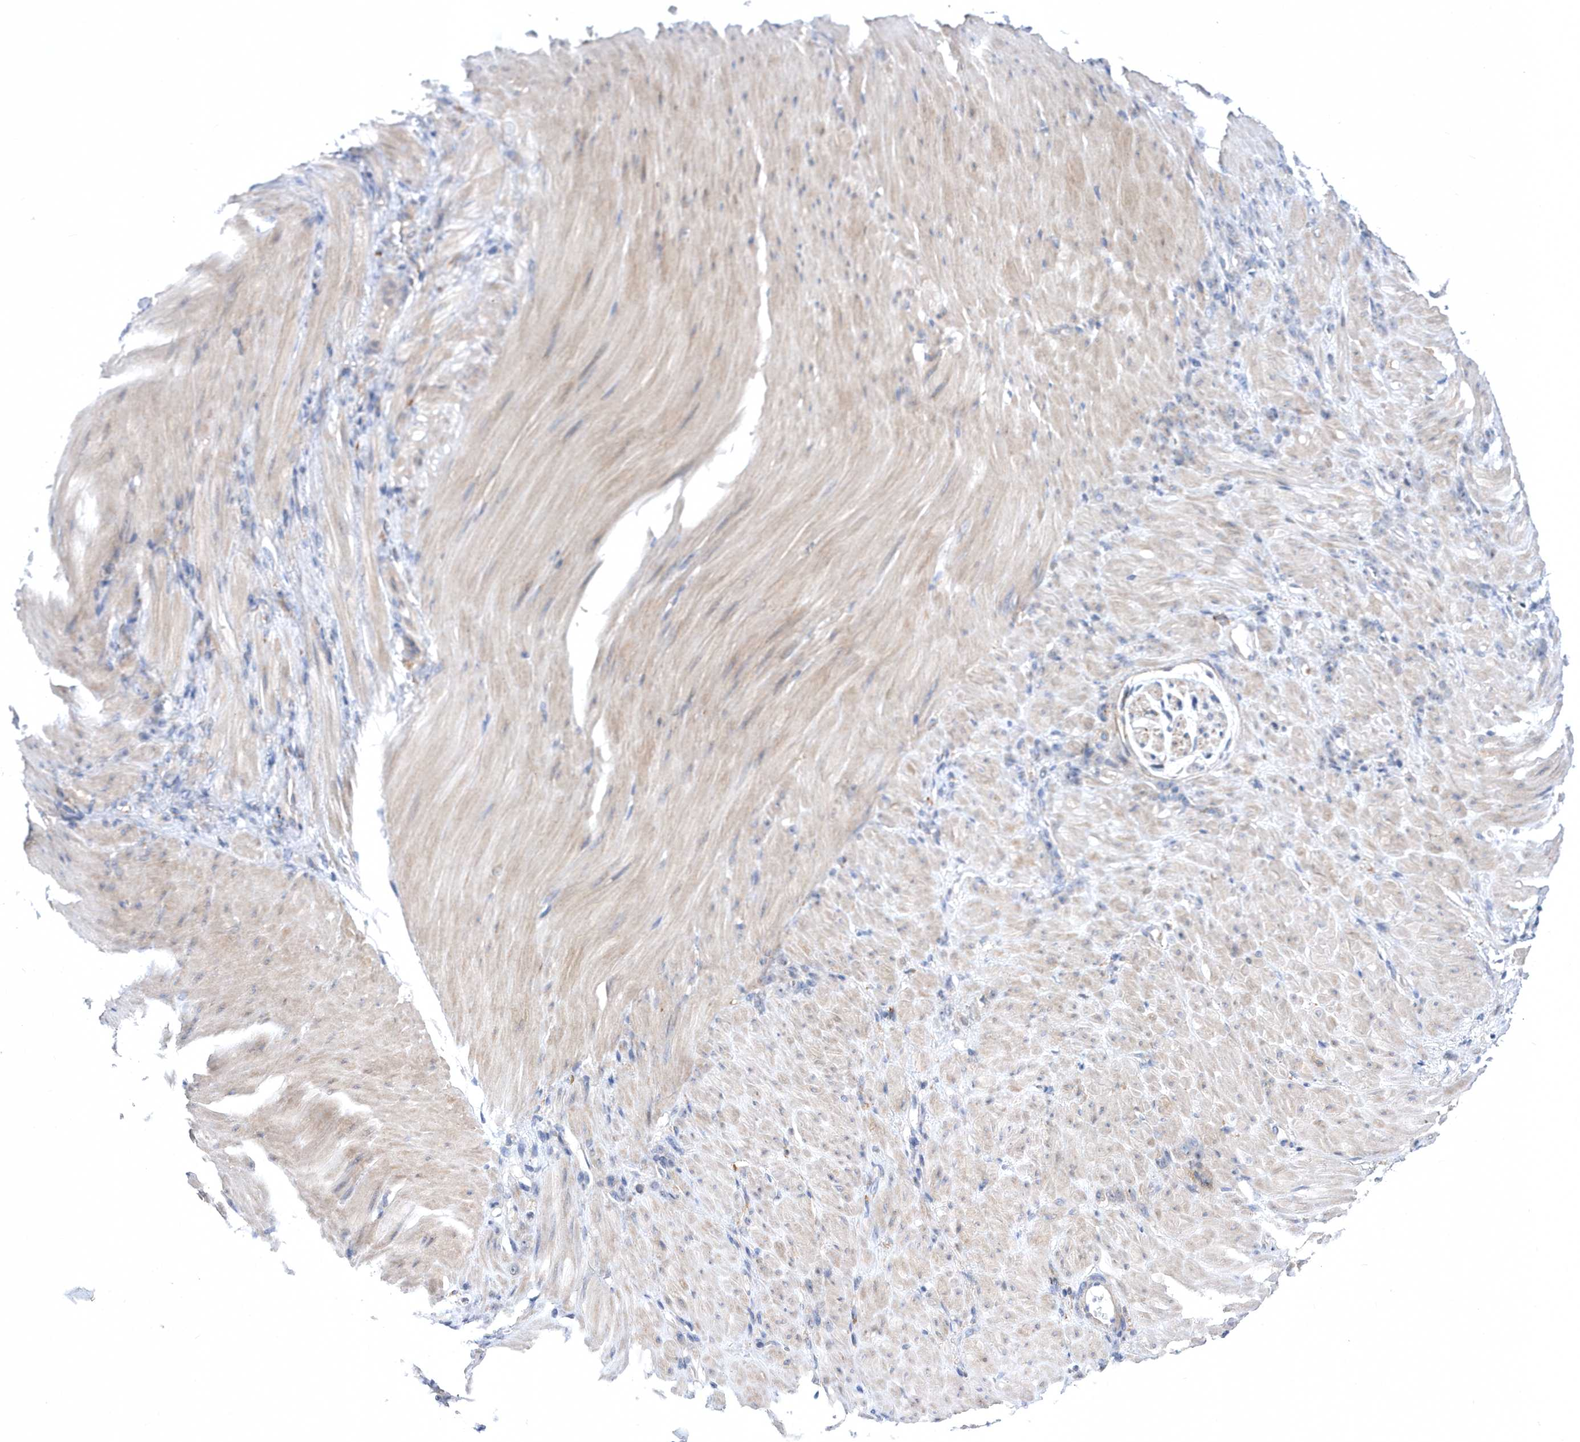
{"staining": {"intensity": "negative", "quantity": "none", "location": "none"}, "tissue": "stomach cancer", "cell_type": "Tumor cells", "image_type": "cancer", "snomed": [{"axis": "morphology", "description": "Normal tissue, NOS"}, {"axis": "morphology", "description": "Adenocarcinoma, NOS"}, {"axis": "topography", "description": "Stomach"}], "caption": "Stomach adenocarcinoma was stained to show a protein in brown. There is no significant staining in tumor cells.", "gene": "LONRF2", "patient": {"sex": "male", "age": 82}}